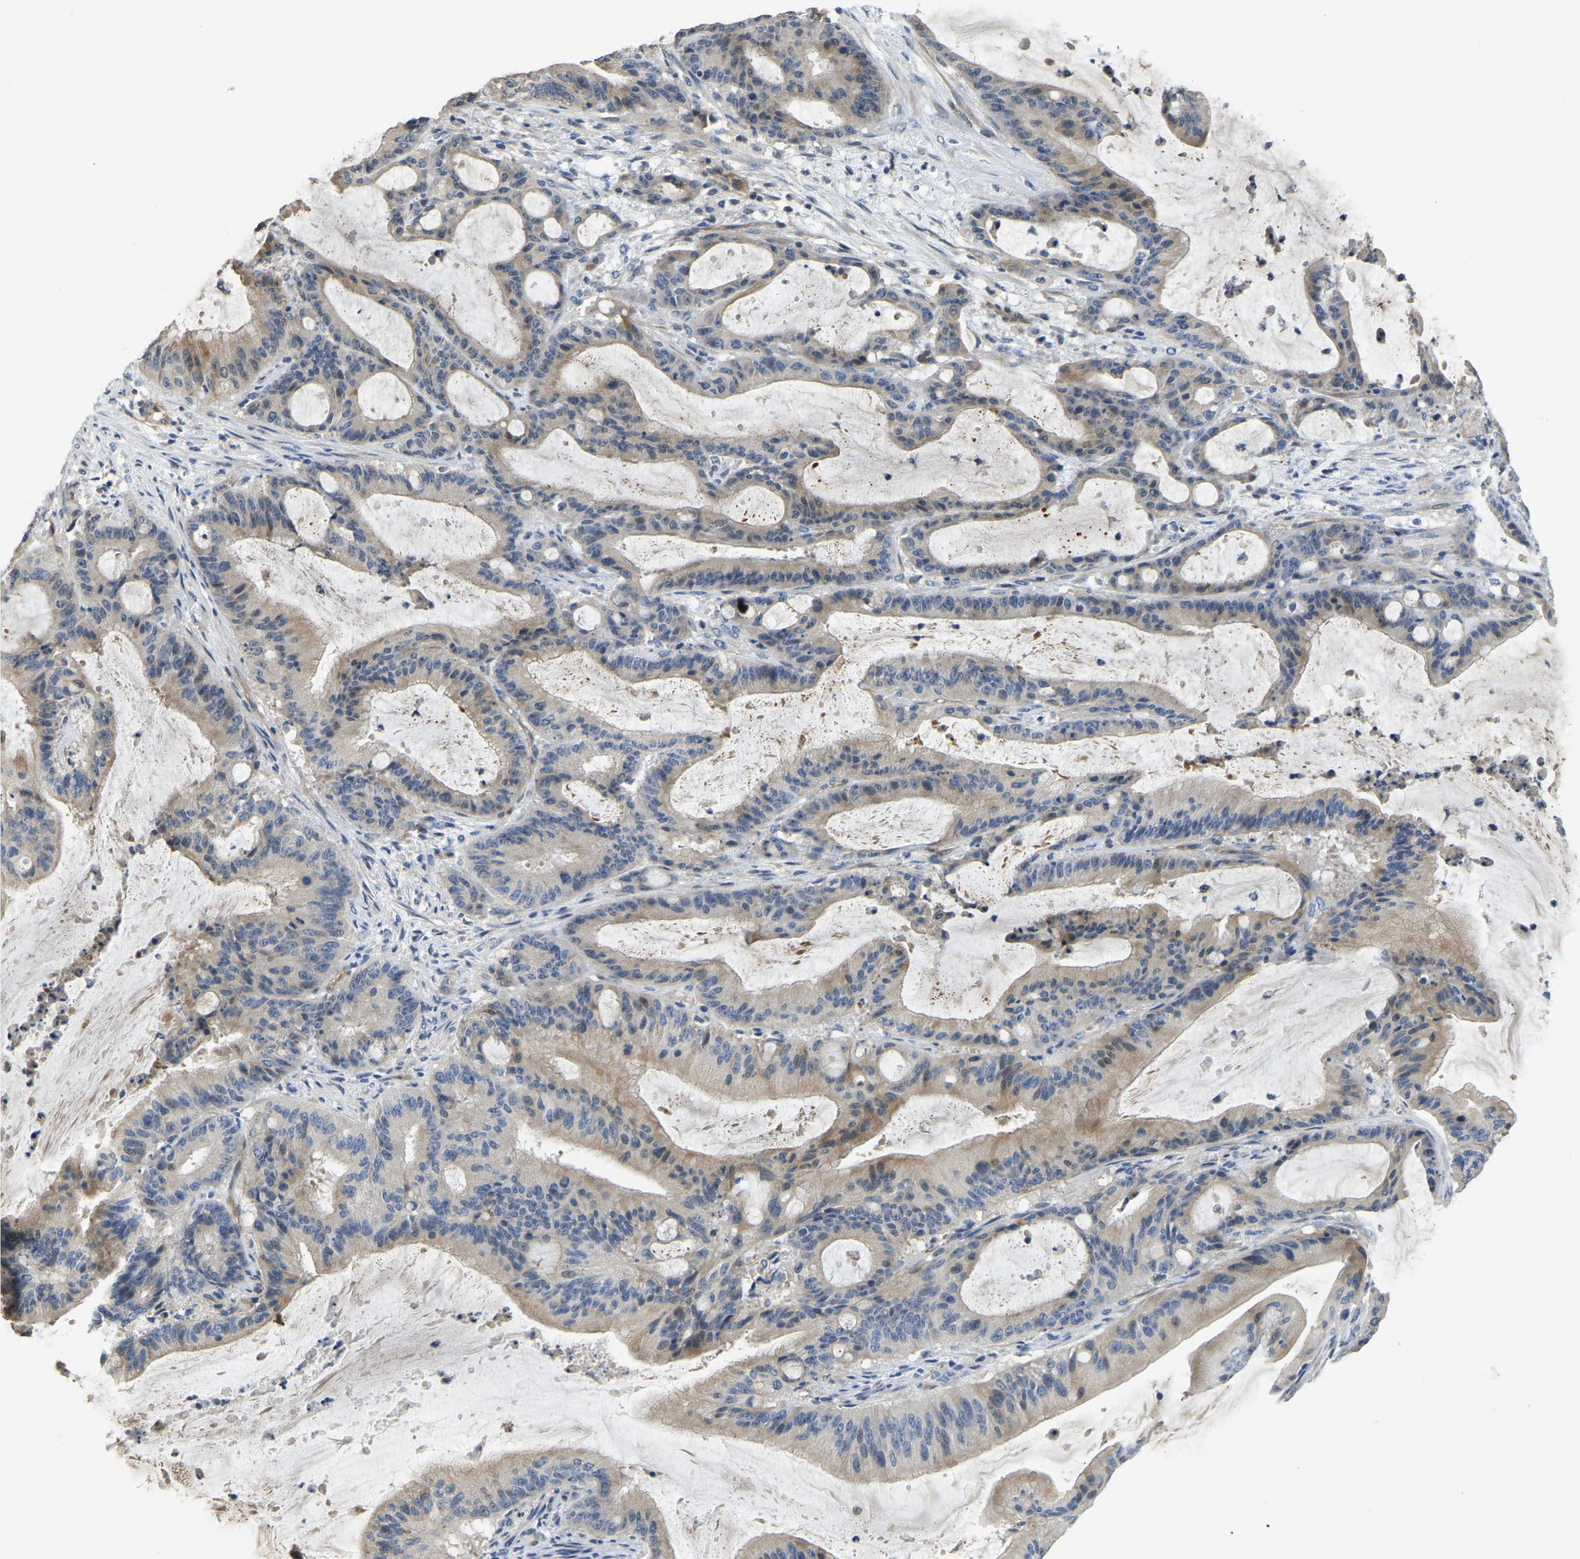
{"staining": {"intensity": "weak", "quantity": ">75%", "location": "cytoplasmic/membranous"}, "tissue": "liver cancer", "cell_type": "Tumor cells", "image_type": "cancer", "snomed": [{"axis": "morphology", "description": "Normal tissue, NOS"}, {"axis": "morphology", "description": "Cholangiocarcinoma"}, {"axis": "topography", "description": "Liver"}, {"axis": "topography", "description": "Peripheral nerve tissue"}], "caption": "Immunohistochemical staining of liver cholangiocarcinoma exhibits weak cytoplasmic/membranous protein staining in approximately >75% of tumor cells.", "gene": "HIGD2B", "patient": {"sex": "female", "age": 73}}